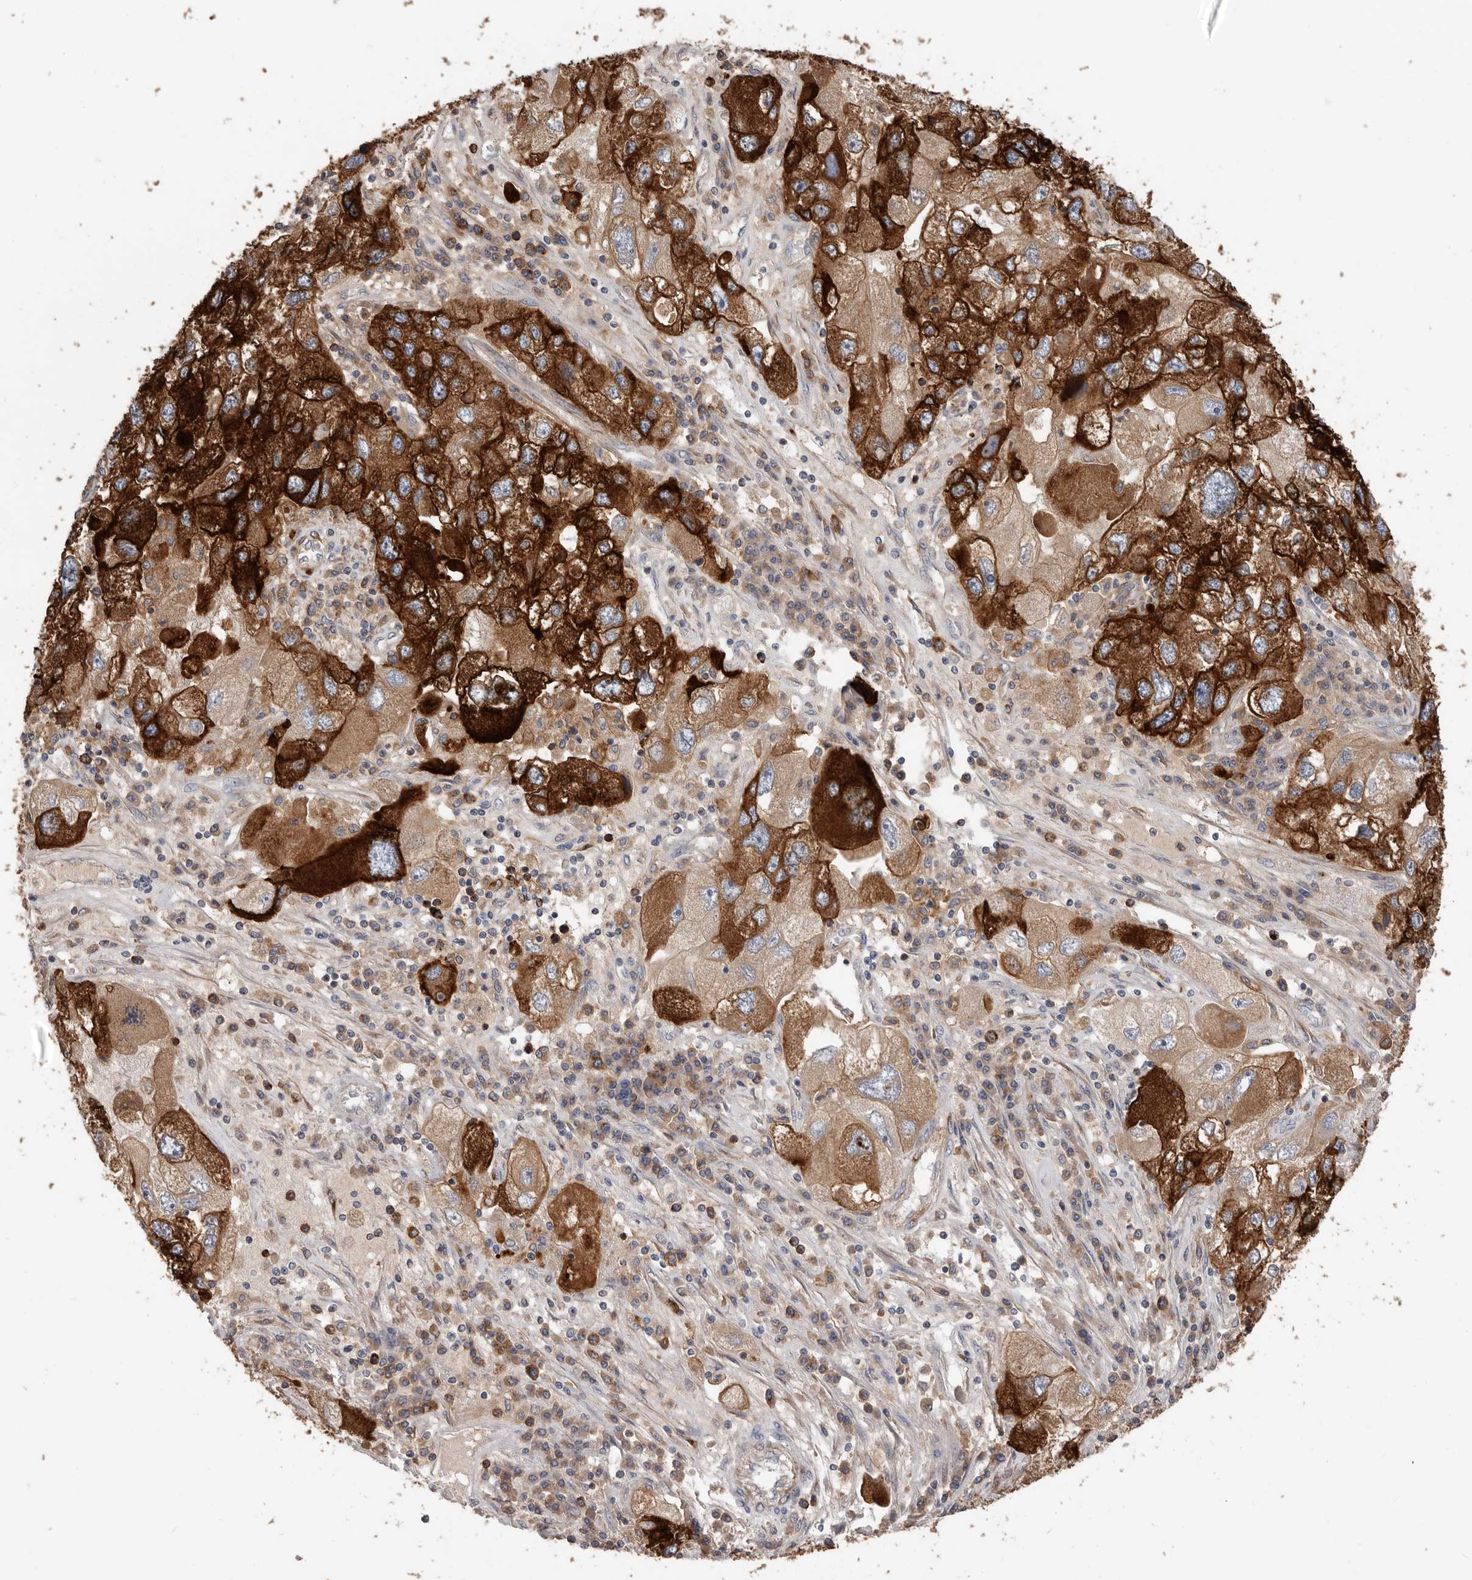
{"staining": {"intensity": "strong", "quantity": ">75%", "location": "cytoplasmic/membranous"}, "tissue": "endometrial cancer", "cell_type": "Tumor cells", "image_type": "cancer", "snomed": [{"axis": "morphology", "description": "Adenocarcinoma, NOS"}, {"axis": "topography", "description": "Endometrium"}], "caption": "Immunohistochemistry histopathology image of human adenocarcinoma (endometrial) stained for a protein (brown), which displays high levels of strong cytoplasmic/membranous staining in approximately >75% of tumor cells.", "gene": "TFRC", "patient": {"sex": "female", "age": 49}}